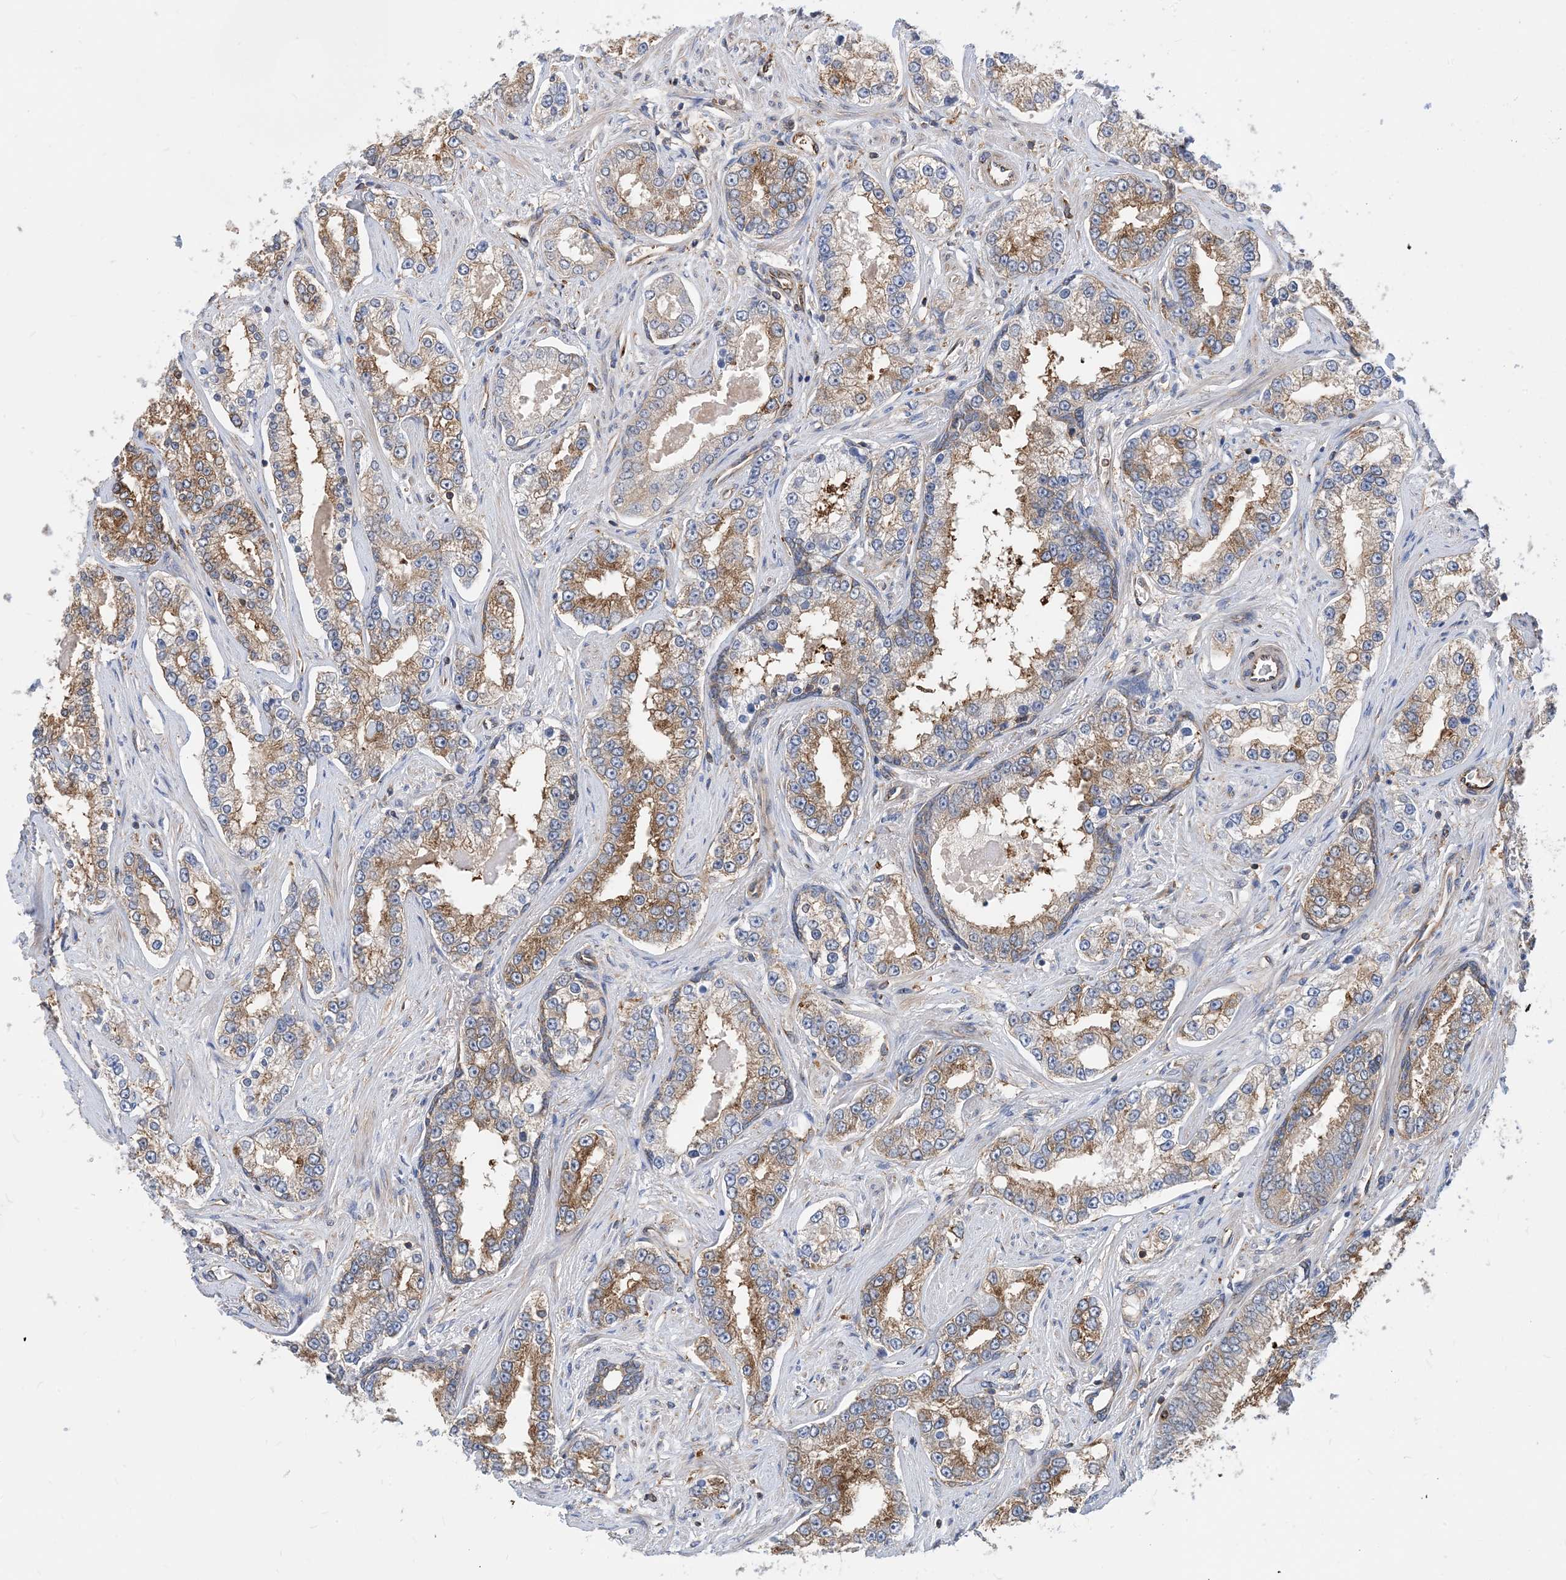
{"staining": {"intensity": "moderate", "quantity": ">75%", "location": "cytoplasmic/membranous"}, "tissue": "prostate cancer", "cell_type": "Tumor cells", "image_type": "cancer", "snomed": [{"axis": "morphology", "description": "Normal tissue, NOS"}, {"axis": "morphology", "description": "Adenocarcinoma, High grade"}, {"axis": "topography", "description": "Prostate"}], "caption": "Human prostate cancer stained with a protein marker reveals moderate staining in tumor cells.", "gene": "DYNC1LI1", "patient": {"sex": "male", "age": 83}}